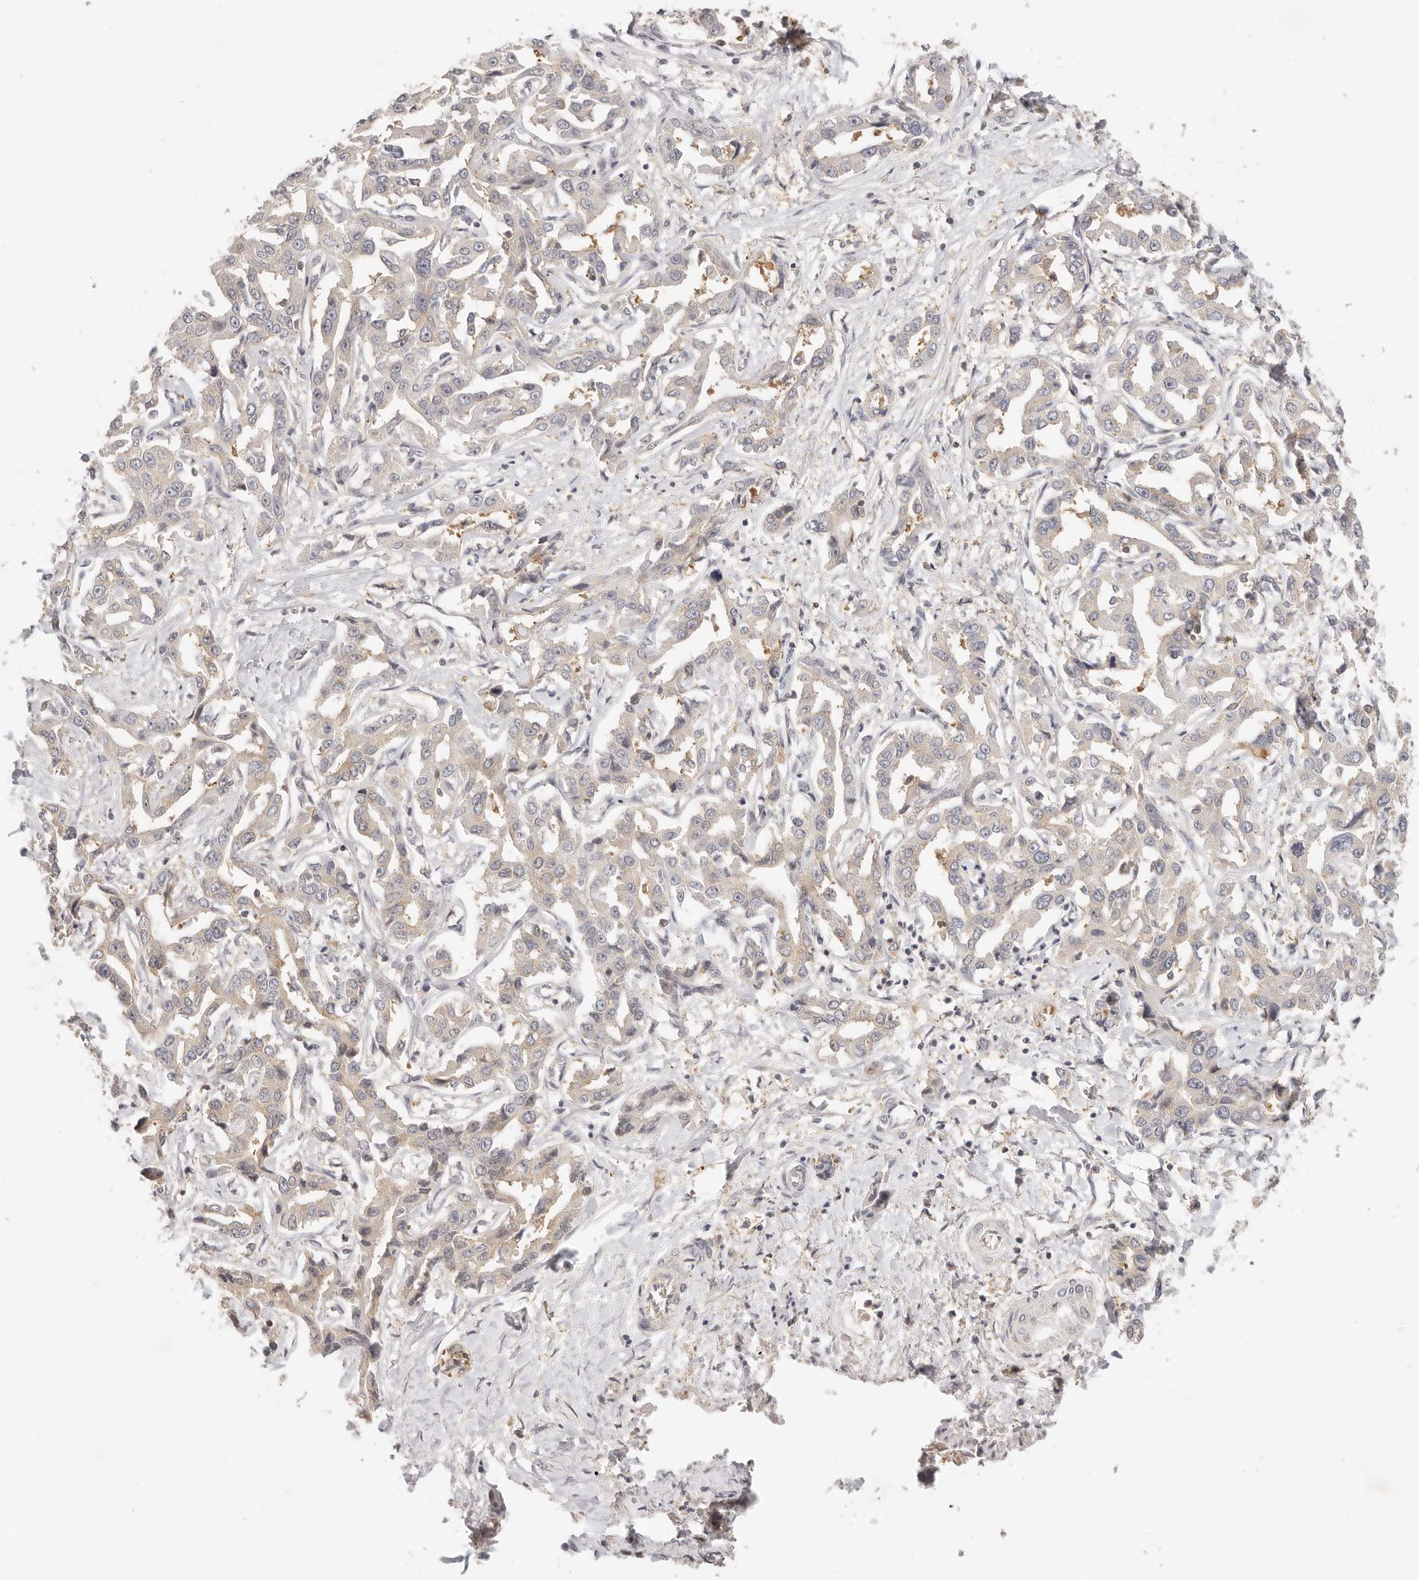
{"staining": {"intensity": "weak", "quantity": "<25%", "location": "cytoplasmic/membranous"}, "tissue": "liver cancer", "cell_type": "Tumor cells", "image_type": "cancer", "snomed": [{"axis": "morphology", "description": "Cholangiocarcinoma"}, {"axis": "topography", "description": "Liver"}], "caption": "Micrograph shows no protein staining in tumor cells of liver cancer (cholangiocarcinoma) tissue.", "gene": "DTNBP1", "patient": {"sex": "male", "age": 59}}